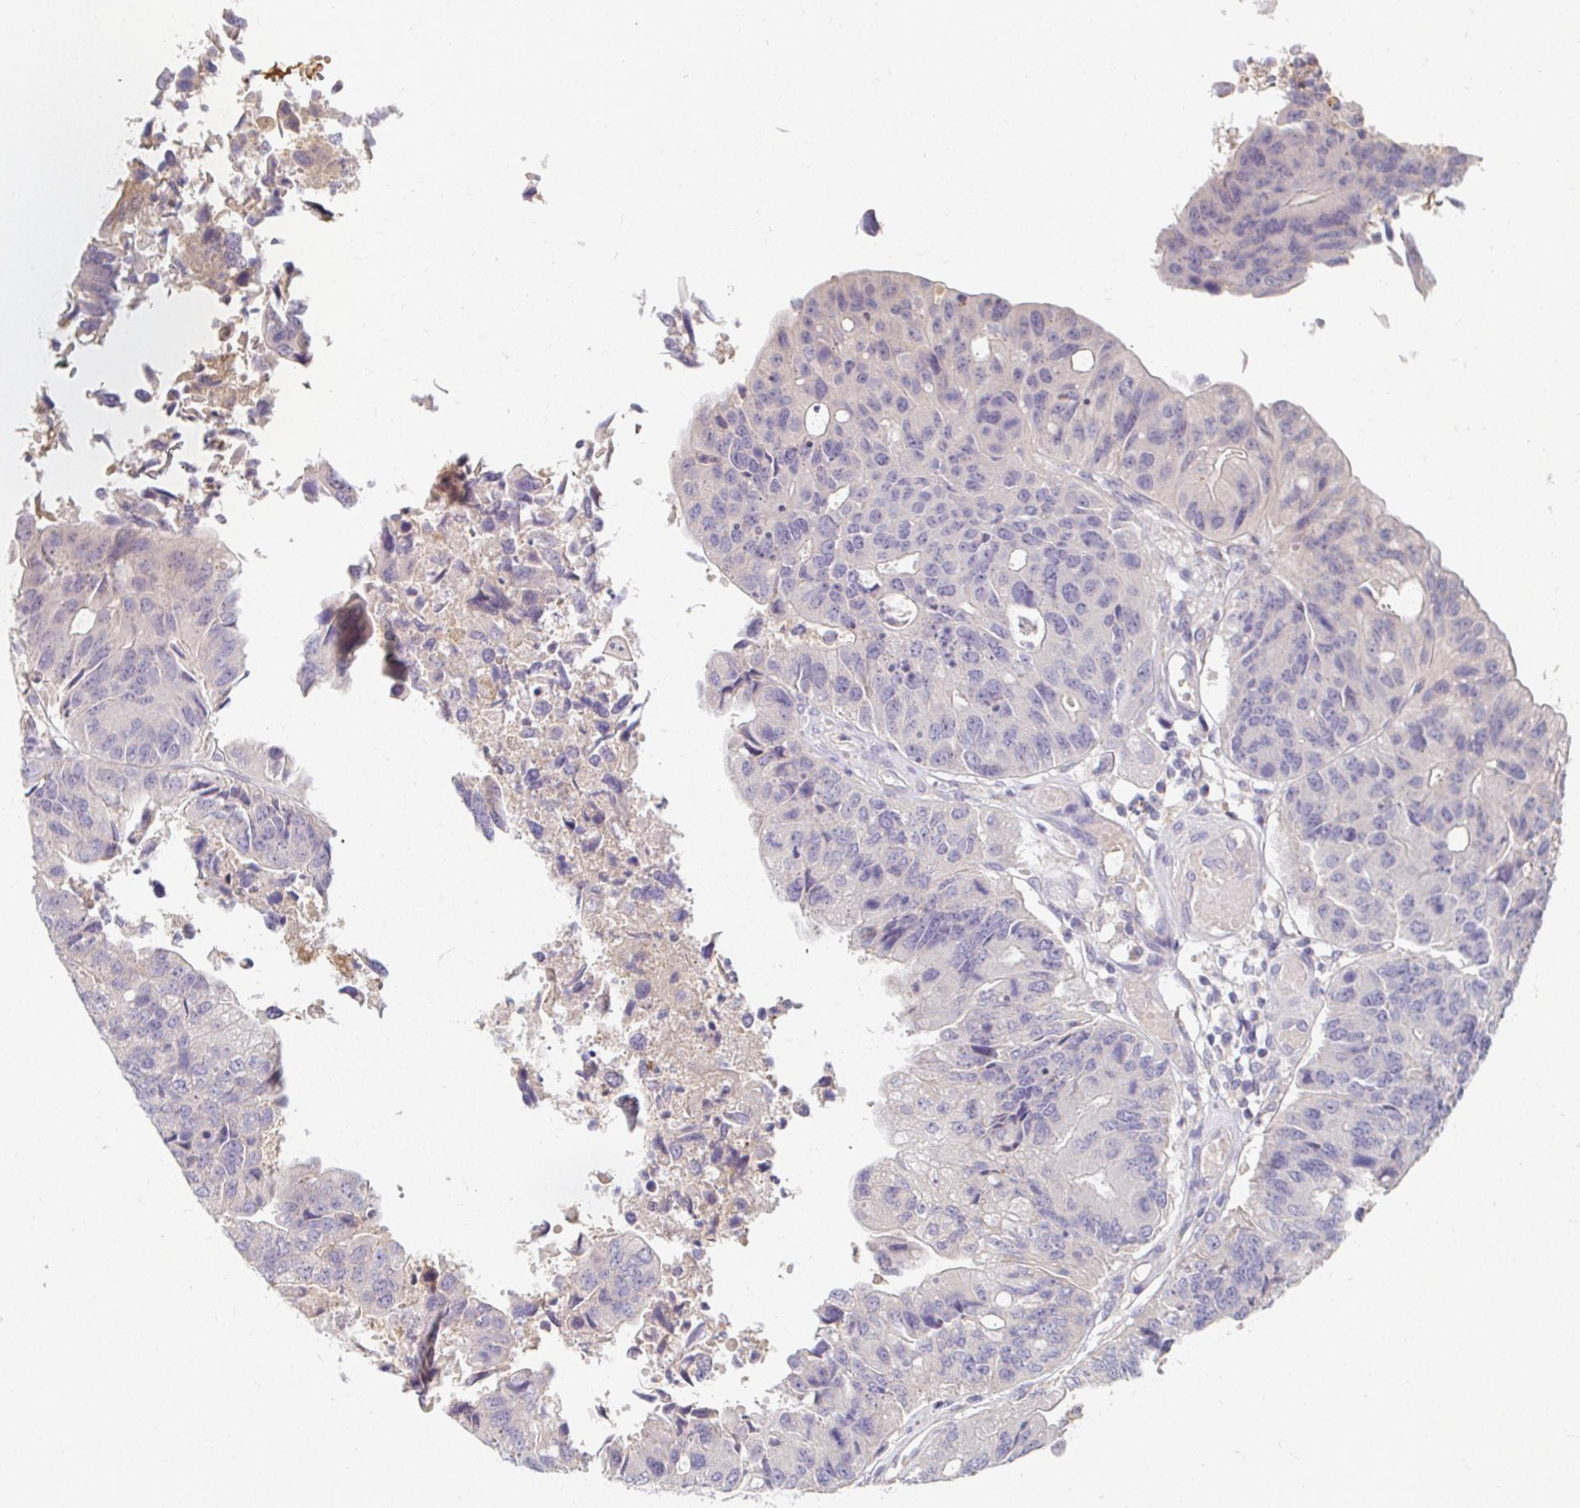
{"staining": {"intensity": "negative", "quantity": "none", "location": "none"}, "tissue": "colorectal cancer", "cell_type": "Tumor cells", "image_type": "cancer", "snomed": [{"axis": "morphology", "description": "Adenocarcinoma, NOS"}, {"axis": "topography", "description": "Colon"}], "caption": "Protein analysis of colorectal adenocarcinoma displays no significant expression in tumor cells.", "gene": "LOXL4", "patient": {"sex": "female", "age": 67}}